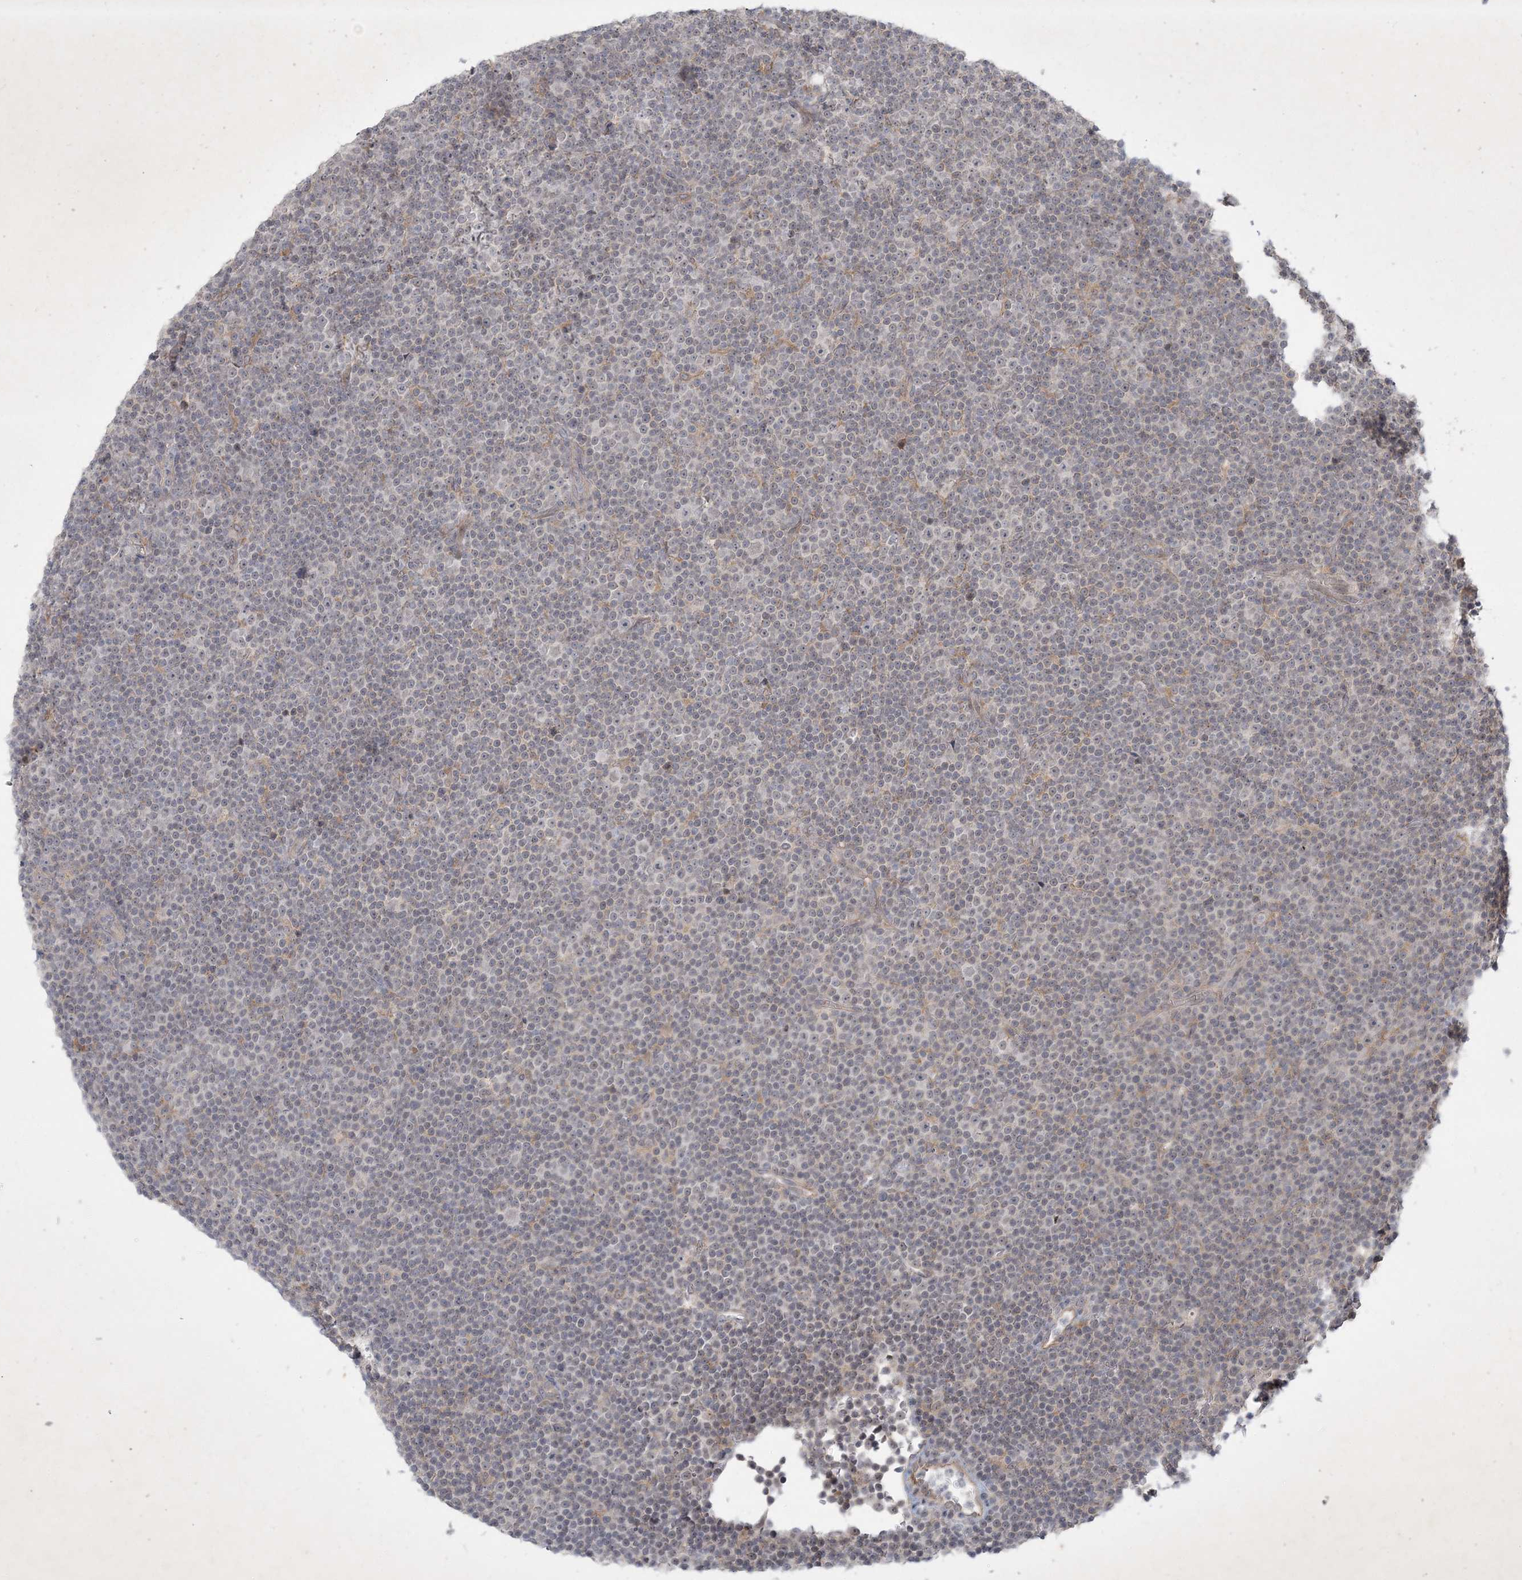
{"staining": {"intensity": "negative", "quantity": "none", "location": "none"}, "tissue": "lymphoma", "cell_type": "Tumor cells", "image_type": "cancer", "snomed": [{"axis": "morphology", "description": "Malignant lymphoma, non-Hodgkin's type, Low grade"}, {"axis": "topography", "description": "Lymph node"}], "caption": "DAB (3,3'-diaminobenzidine) immunohistochemical staining of lymphoma reveals no significant staining in tumor cells.", "gene": "BOD1", "patient": {"sex": "female", "age": 67}}